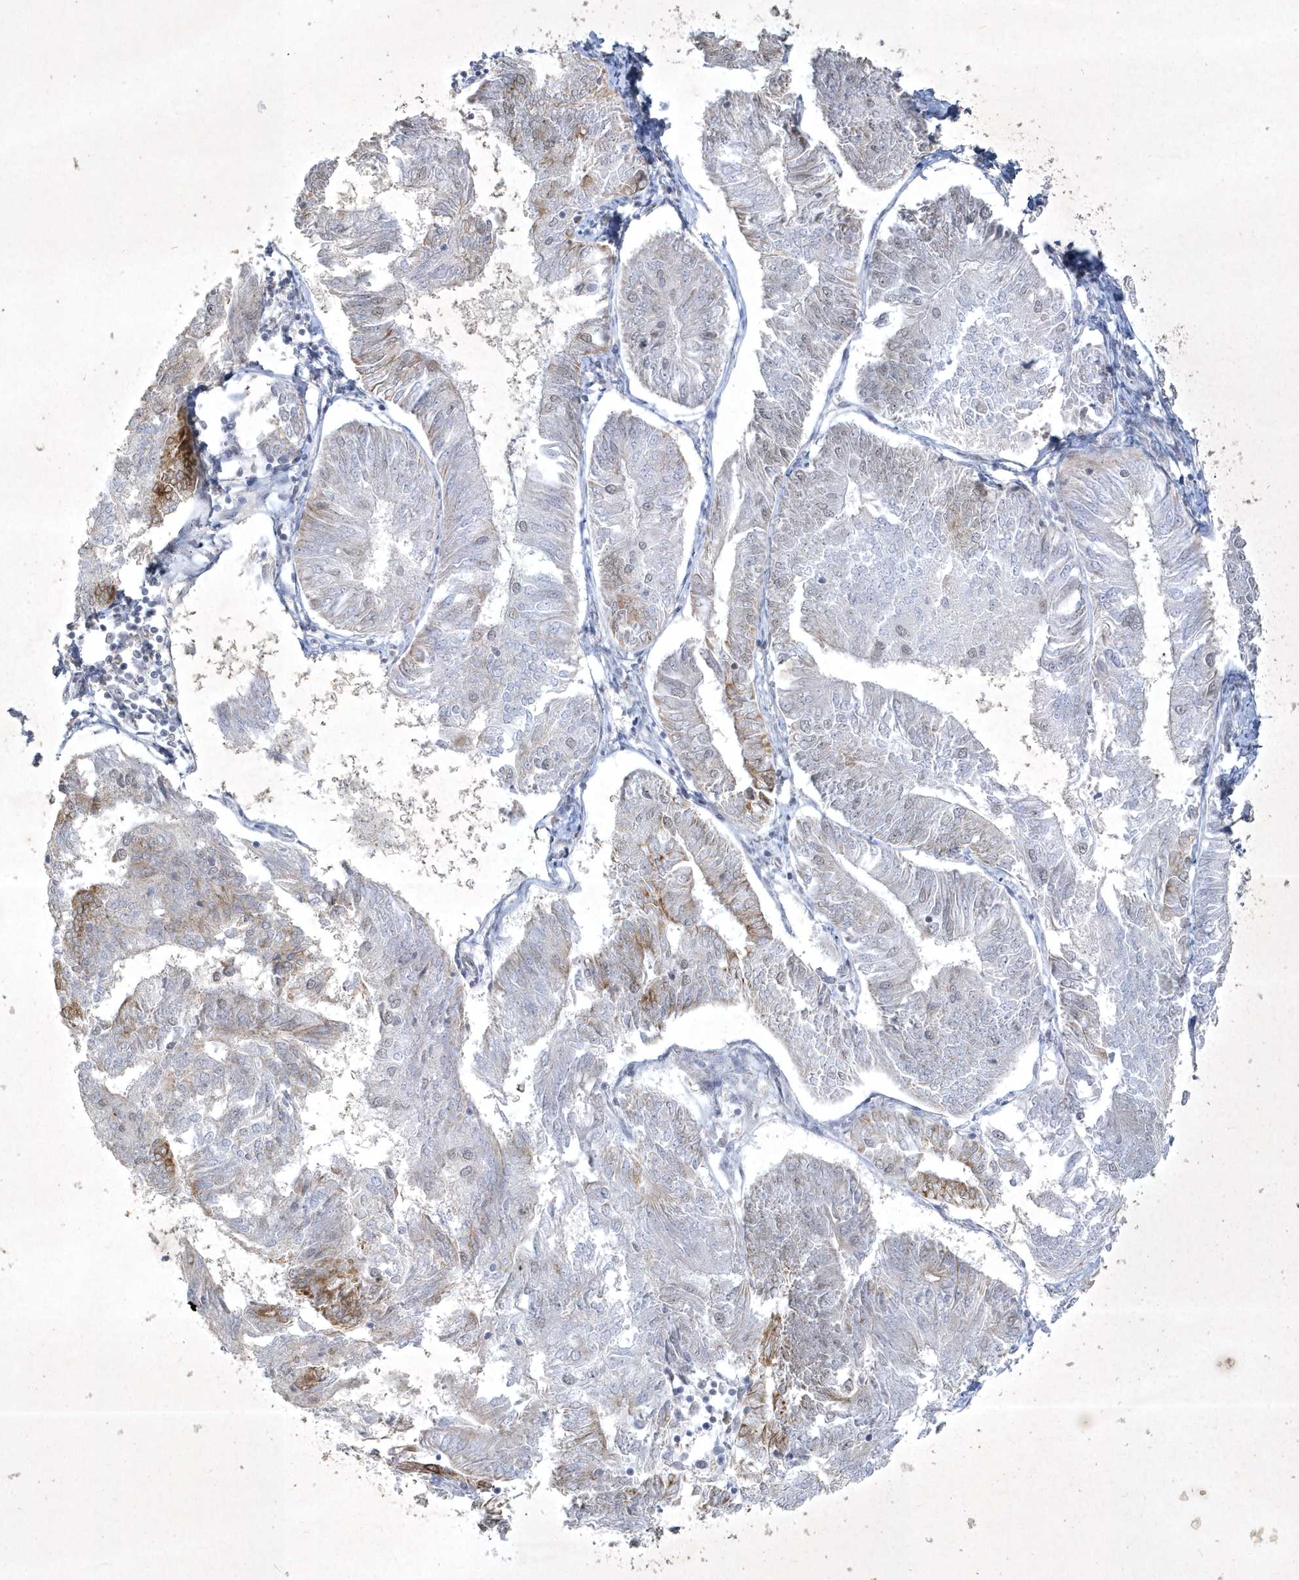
{"staining": {"intensity": "weak", "quantity": "<25%", "location": "cytoplasmic/membranous"}, "tissue": "endometrial cancer", "cell_type": "Tumor cells", "image_type": "cancer", "snomed": [{"axis": "morphology", "description": "Adenocarcinoma, NOS"}, {"axis": "topography", "description": "Endometrium"}], "caption": "High power microscopy photomicrograph of an immunohistochemistry (IHC) image of endometrial cancer, revealing no significant staining in tumor cells.", "gene": "ZBTB9", "patient": {"sex": "female", "age": 58}}